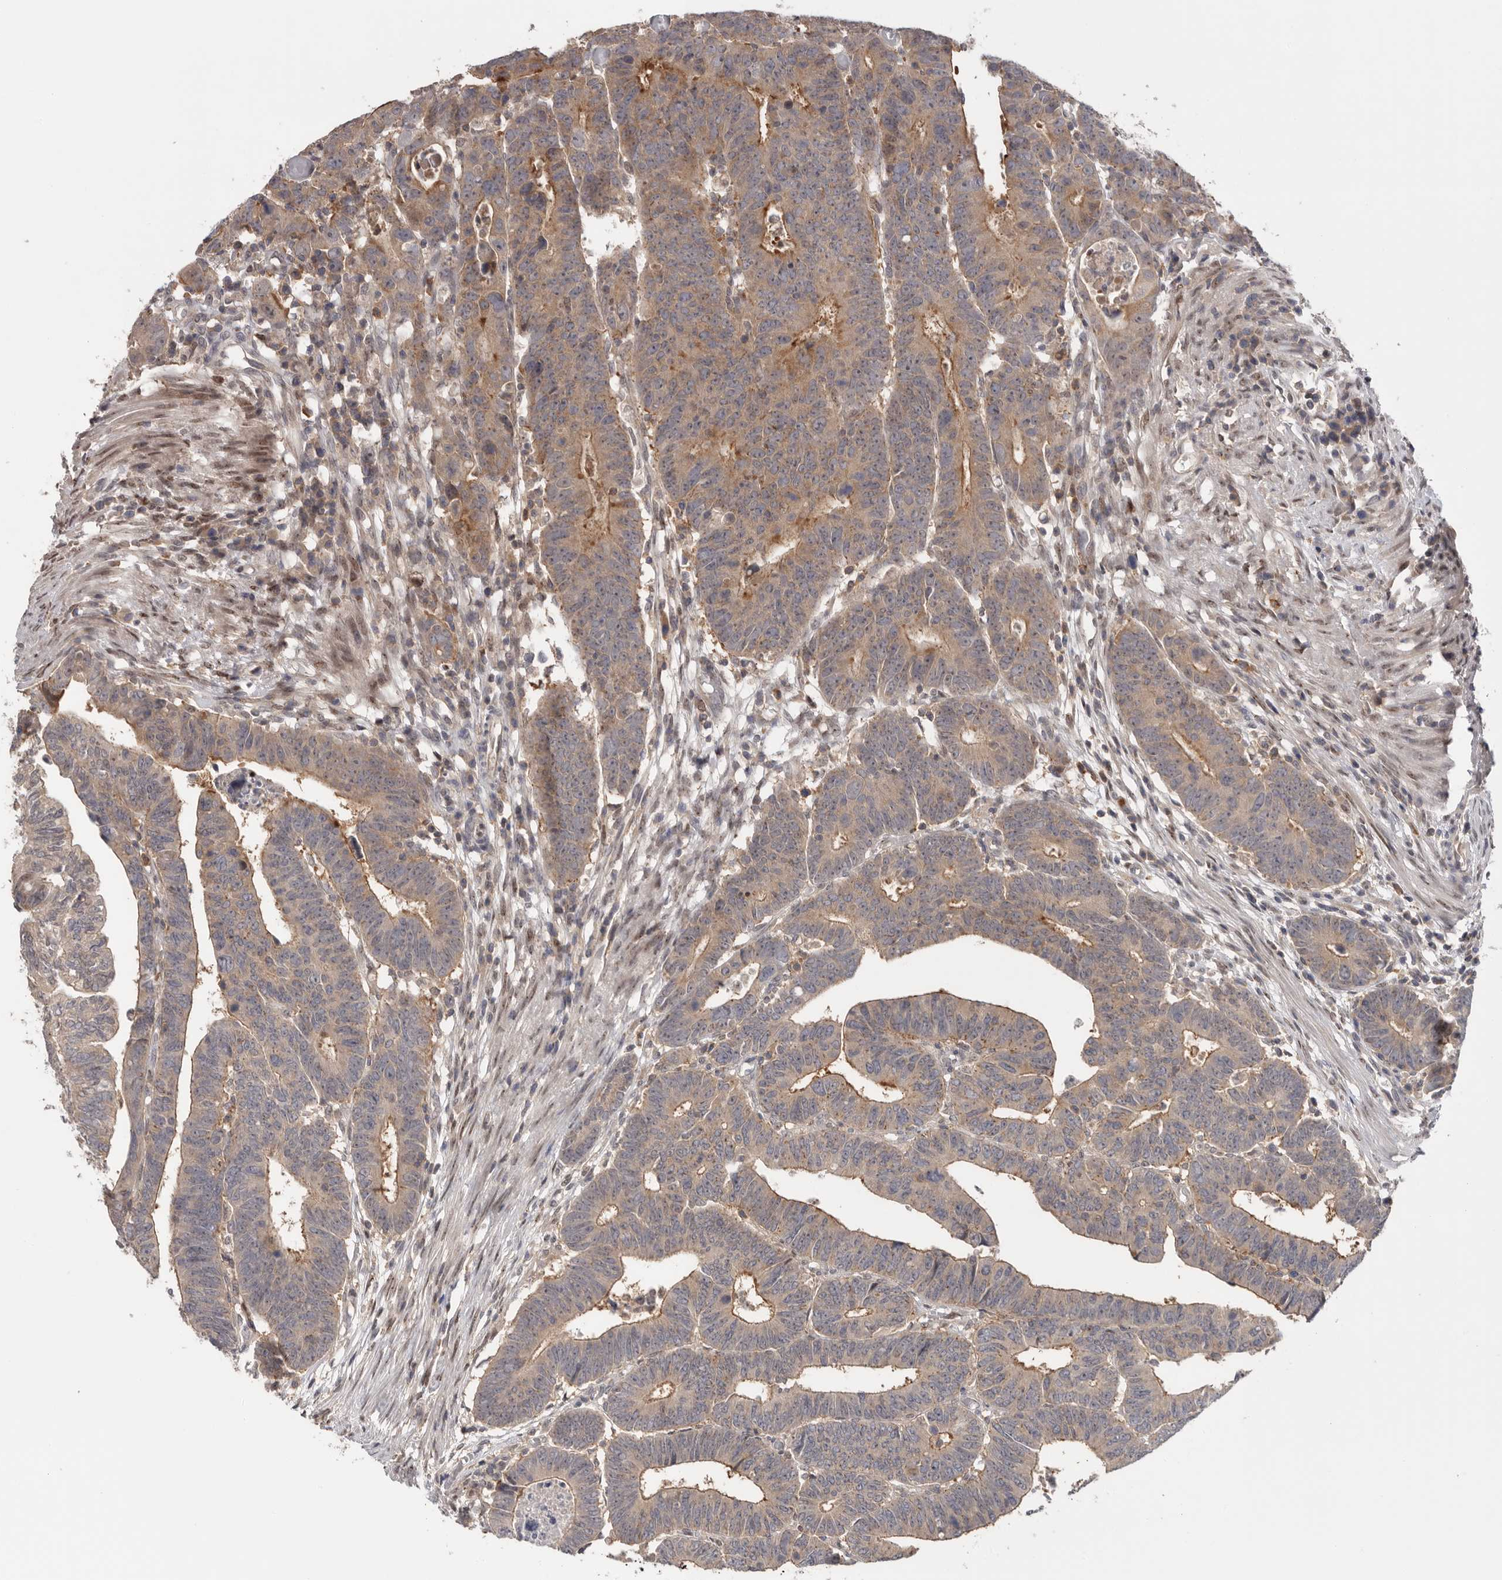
{"staining": {"intensity": "moderate", "quantity": "25%-75%", "location": "cytoplasmic/membranous"}, "tissue": "colorectal cancer", "cell_type": "Tumor cells", "image_type": "cancer", "snomed": [{"axis": "morphology", "description": "Adenocarcinoma, NOS"}, {"axis": "topography", "description": "Rectum"}], "caption": "Colorectal cancer (adenocarcinoma) tissue displays moderate cytoplasmic/membranous expression in about 25%-75% of tumor cells", "gene": "KLK5", "patient": {"sex": "female", "age": 65}}